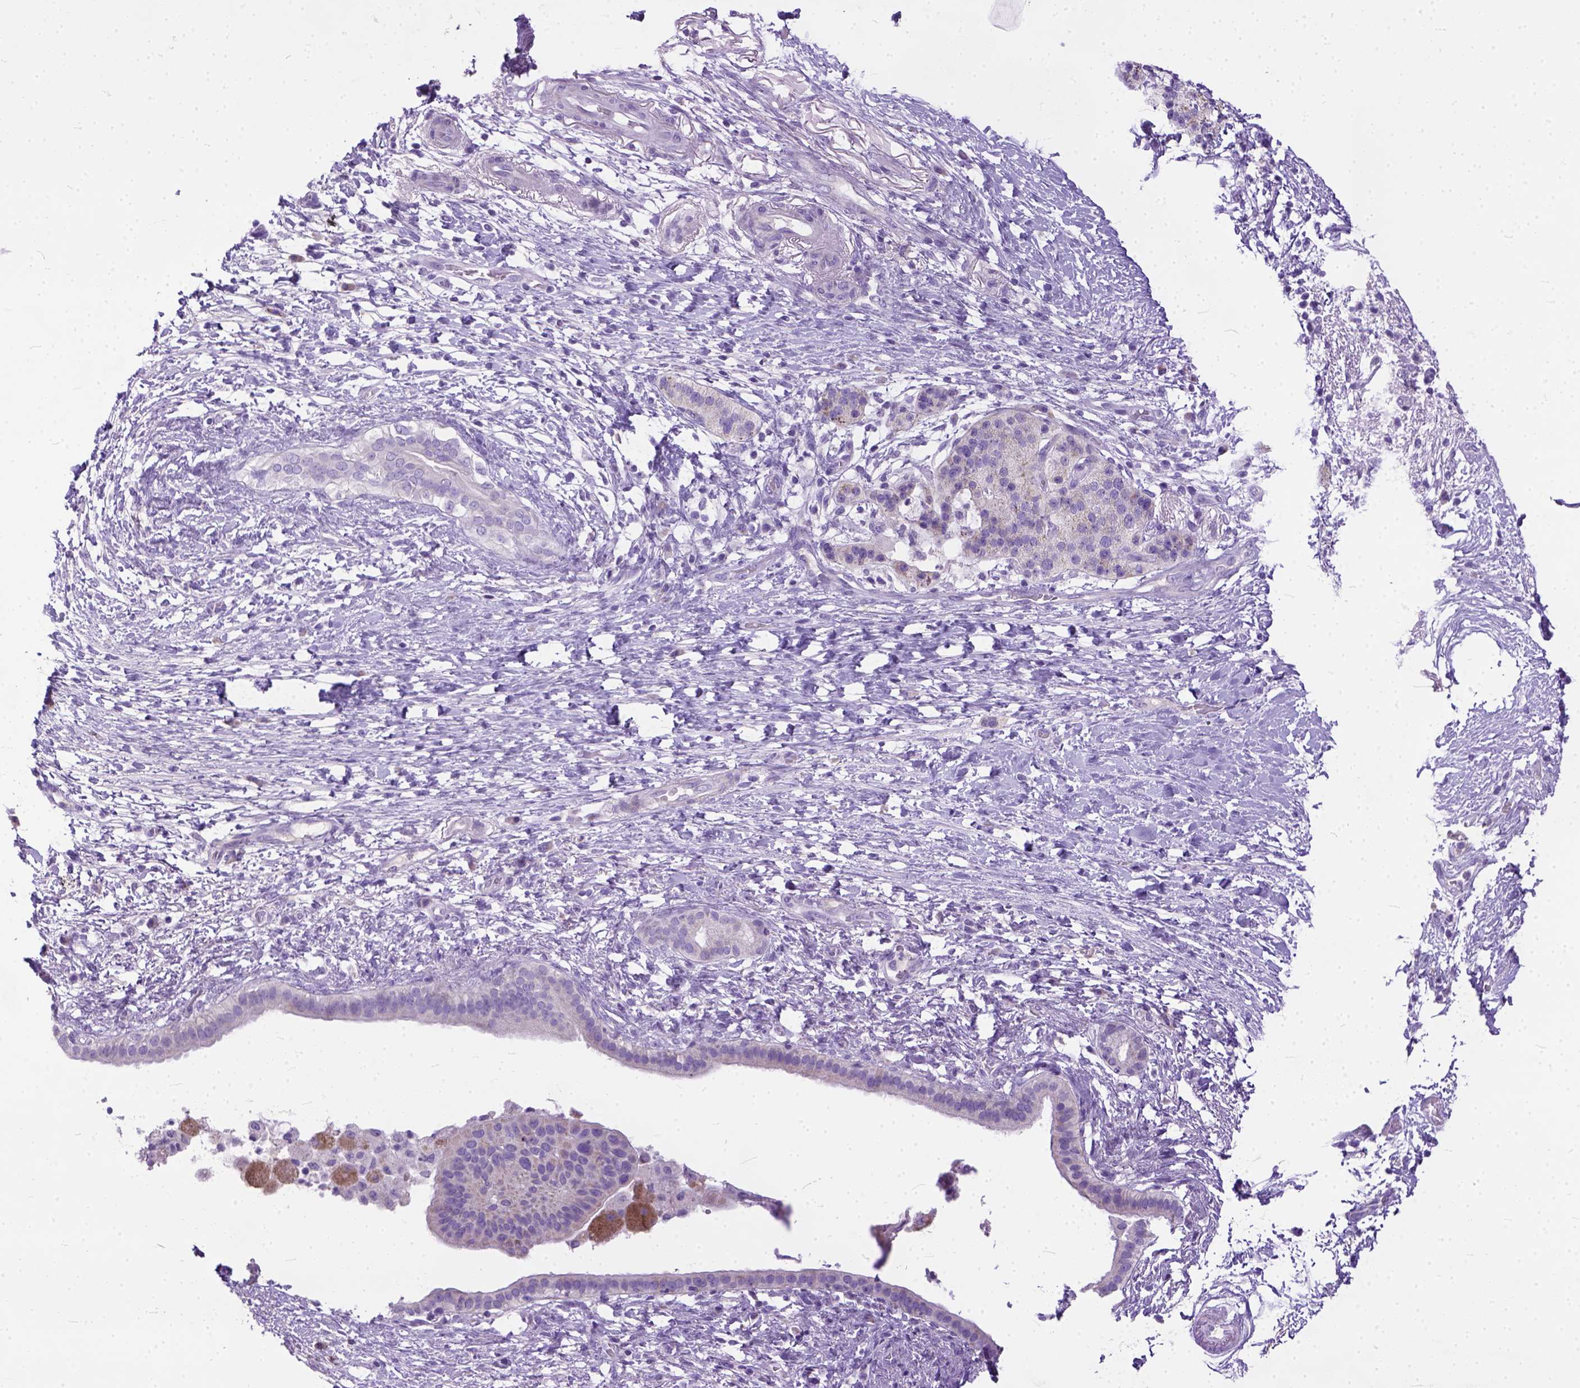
{"staining": {"intensity": "negative", "quantity": "none", "location": "none"}, "tissue": "pancreatic cancer", "cell_type": "Tumor cells", "image_type": "cancer", "snomed": [{"axis": "morphology", "description": "Adenocarcinoma, NOS"}, {"axis": "topography", "description": "Pancreas"}], "caption": "Tumor cells show no significant expression in adenocarcinoma (pancreatic).", "gene": "PLK5", "patient": {"sex": "female", "age": 72}}